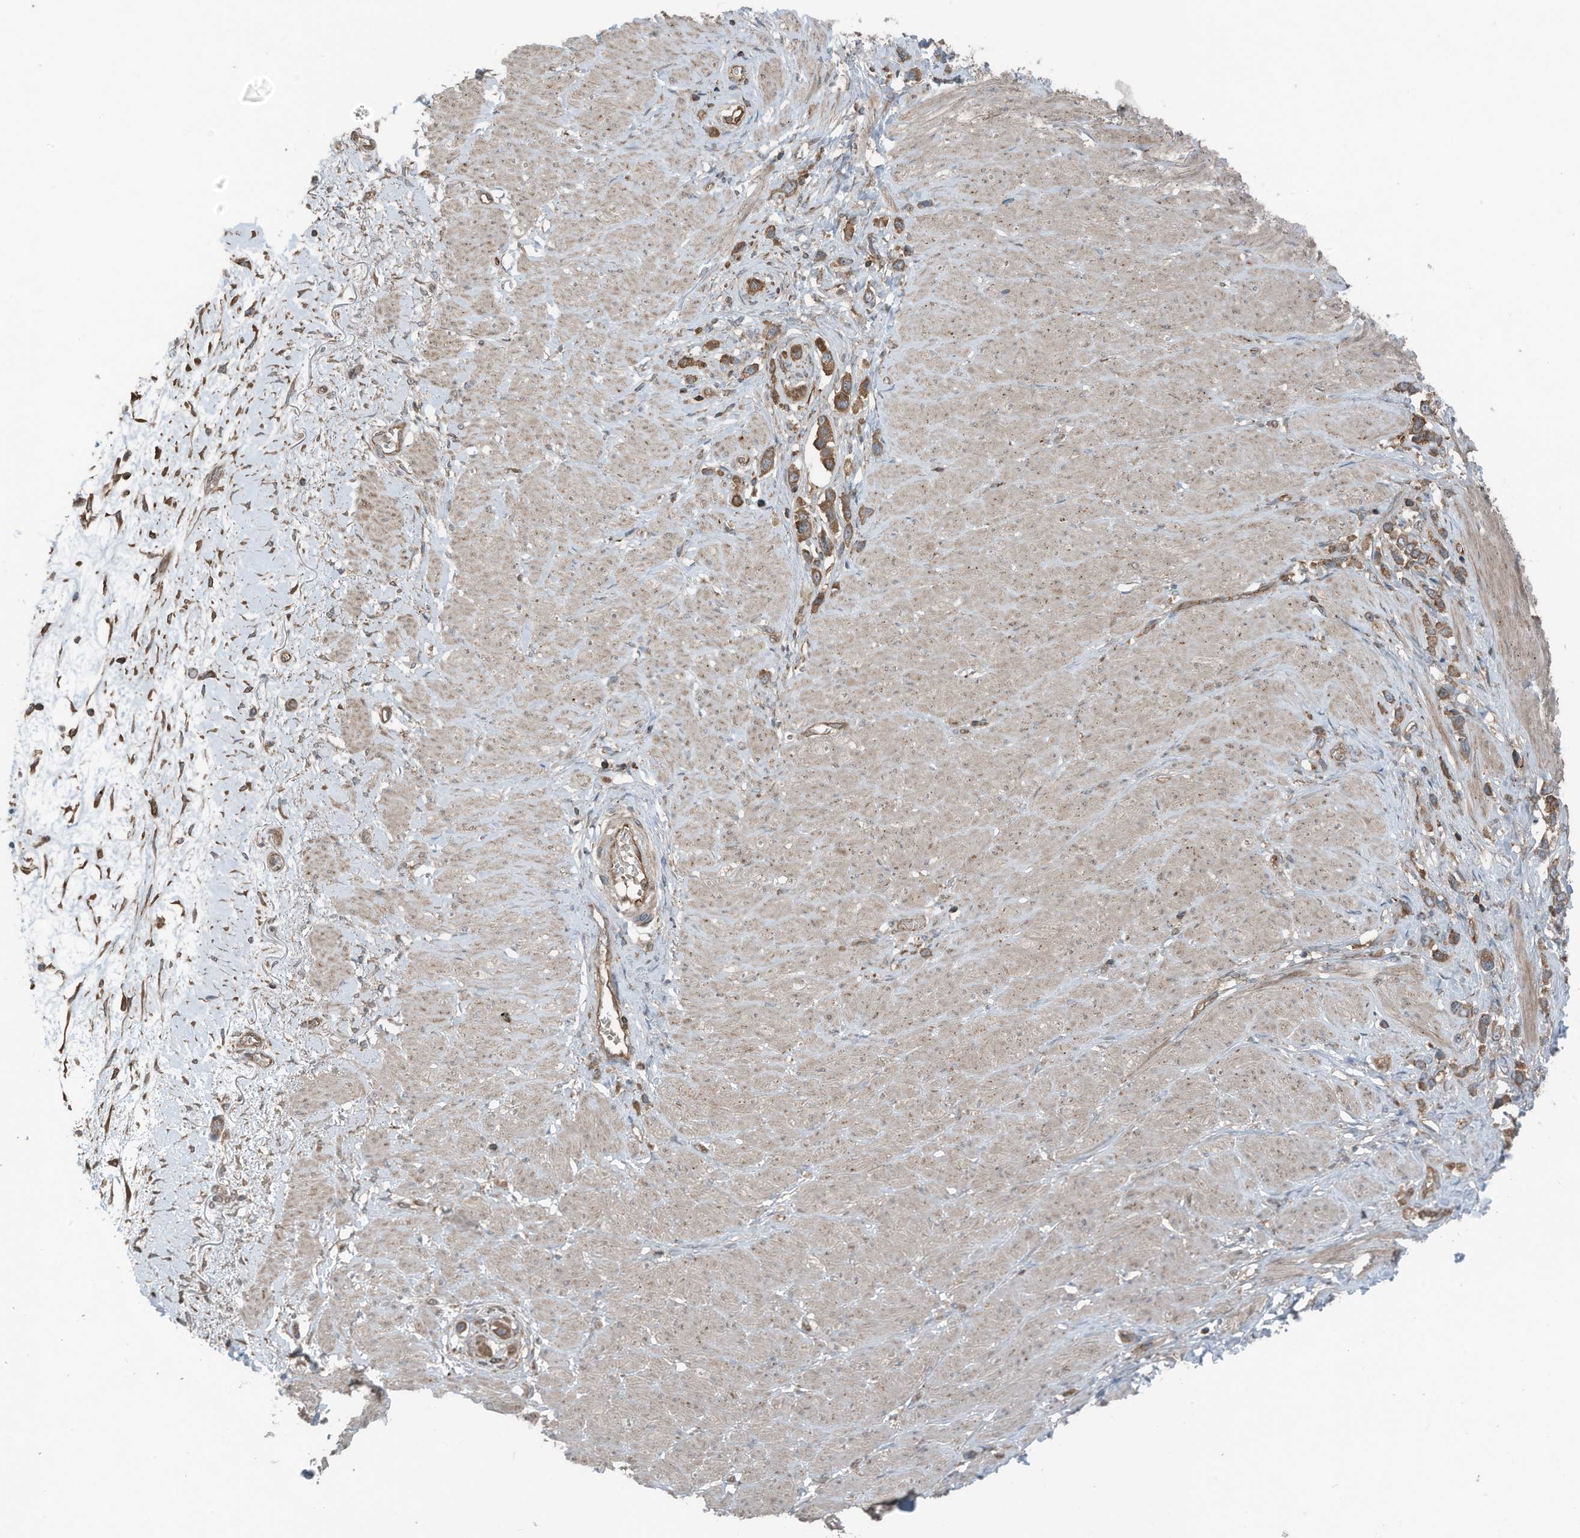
{"staining": {"intensity": "moderate", "quantity": ">75%", "location": "cytoplasmic/membranous"}, "tissue": "stomach cancer", "cell_type": "Tumor cells", "image_type": "cancer", "snomed": [{"axis": "morphology", "description": "Adenocarcinoma, NOS"}, {"axis": "topography", "description": "Stomach"}], "caption": "Protein analysis of adenocarcinoma (stomach) tissue displays moderate cytoplasmic/membranous positivity in about >75% of tumor cells.", "gene": "TXNDC9", "patient": {"sex": "female", "age": 65}}